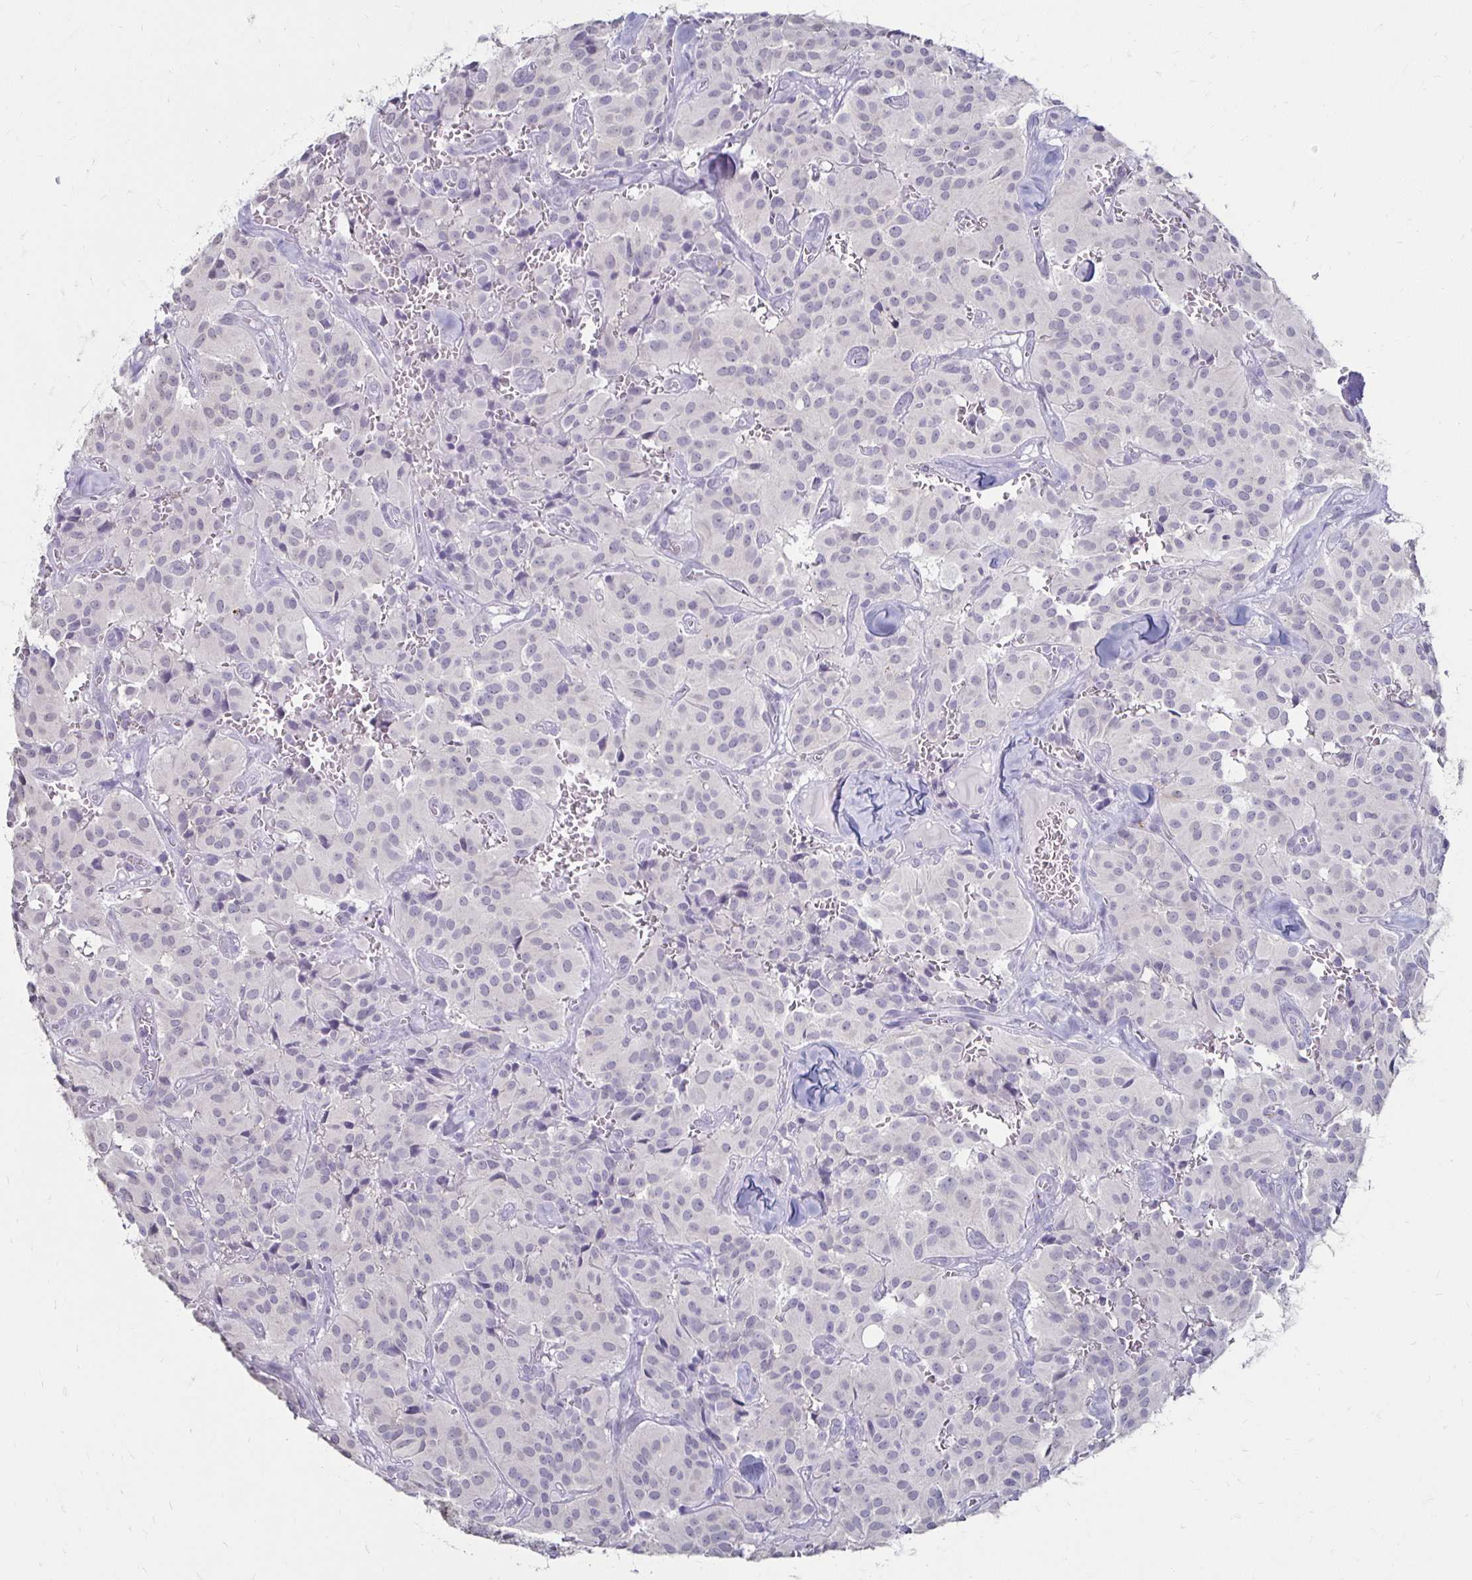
{"staining": {"intensity": "negative", "quantity": "none", "location": "none"}, "tissue": "glioma", "cell_type": "Tumor cells", "image_type": "cancer", "snomed": [{"axis": "morphology", "description": "Glioma, malignant, Low grade"}, {"axis": "topography", "description": "Brain"}], "caption": "Micrograph shows no significant protein staining in tumor cells of malignant low-grade glioma.", "gene": "TOMM34", "patient": {"sex": "male", "age": 42}}